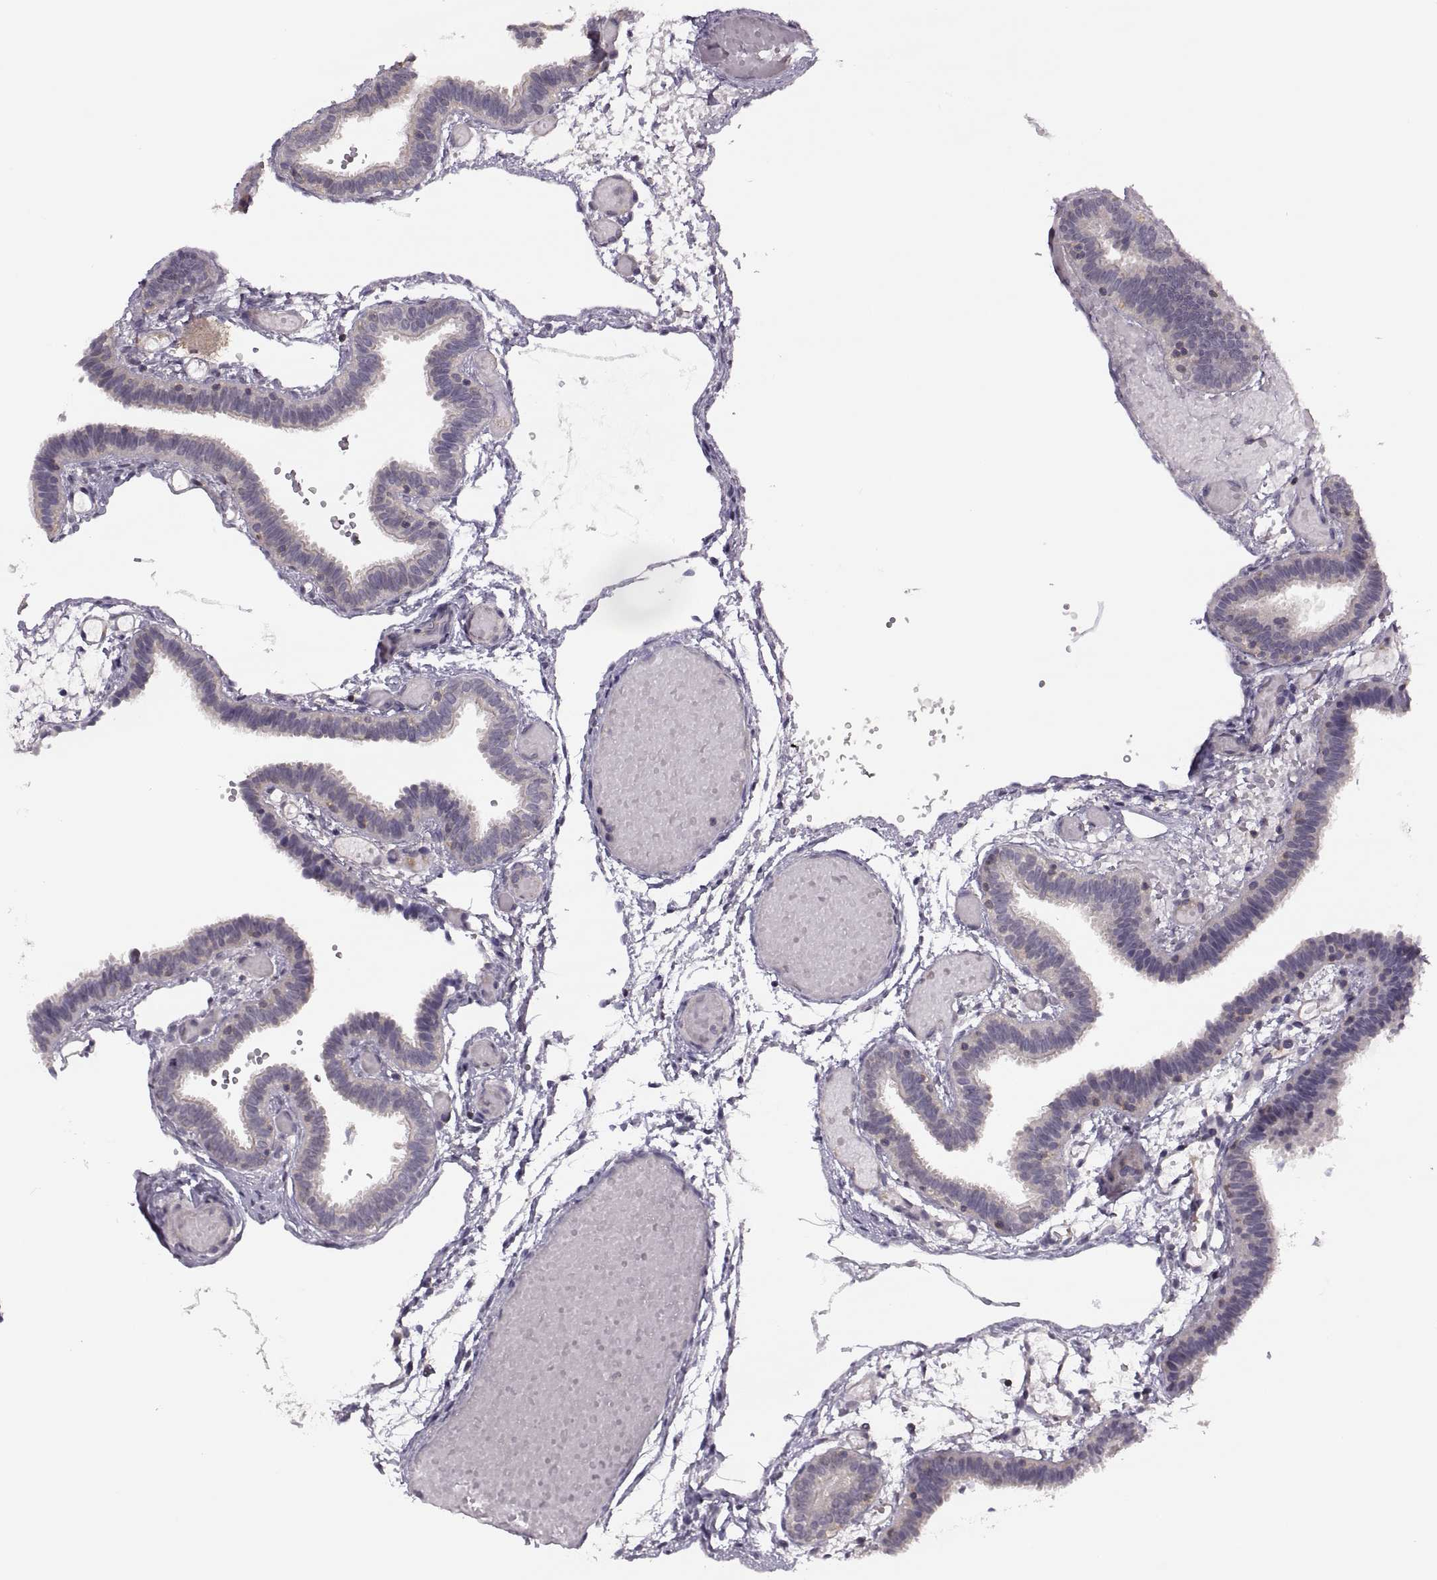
{"staining": {"intensity": "negative", "quantity": "none", "location": "none"}, "tissue": "fallopian tube", "cell_type": "Glandular cells", "image_type": "normal", "snomed": [{"axis": "morphology", "description": "Normal tissue, NOS"}, {"axis": "topography", "description": "Fallopian tube"}], "caption": "Immunohistochemistry of unremarkable human fallopian tube shows no staining in glandular cells. The staining is performed using DAB (3,3'-diaminobenzidine) brown chromogen with nuclei counter-stained in using hematoxylin.", "gene": "LUZP2", "patient": {"sex": "female", "age": 37}}